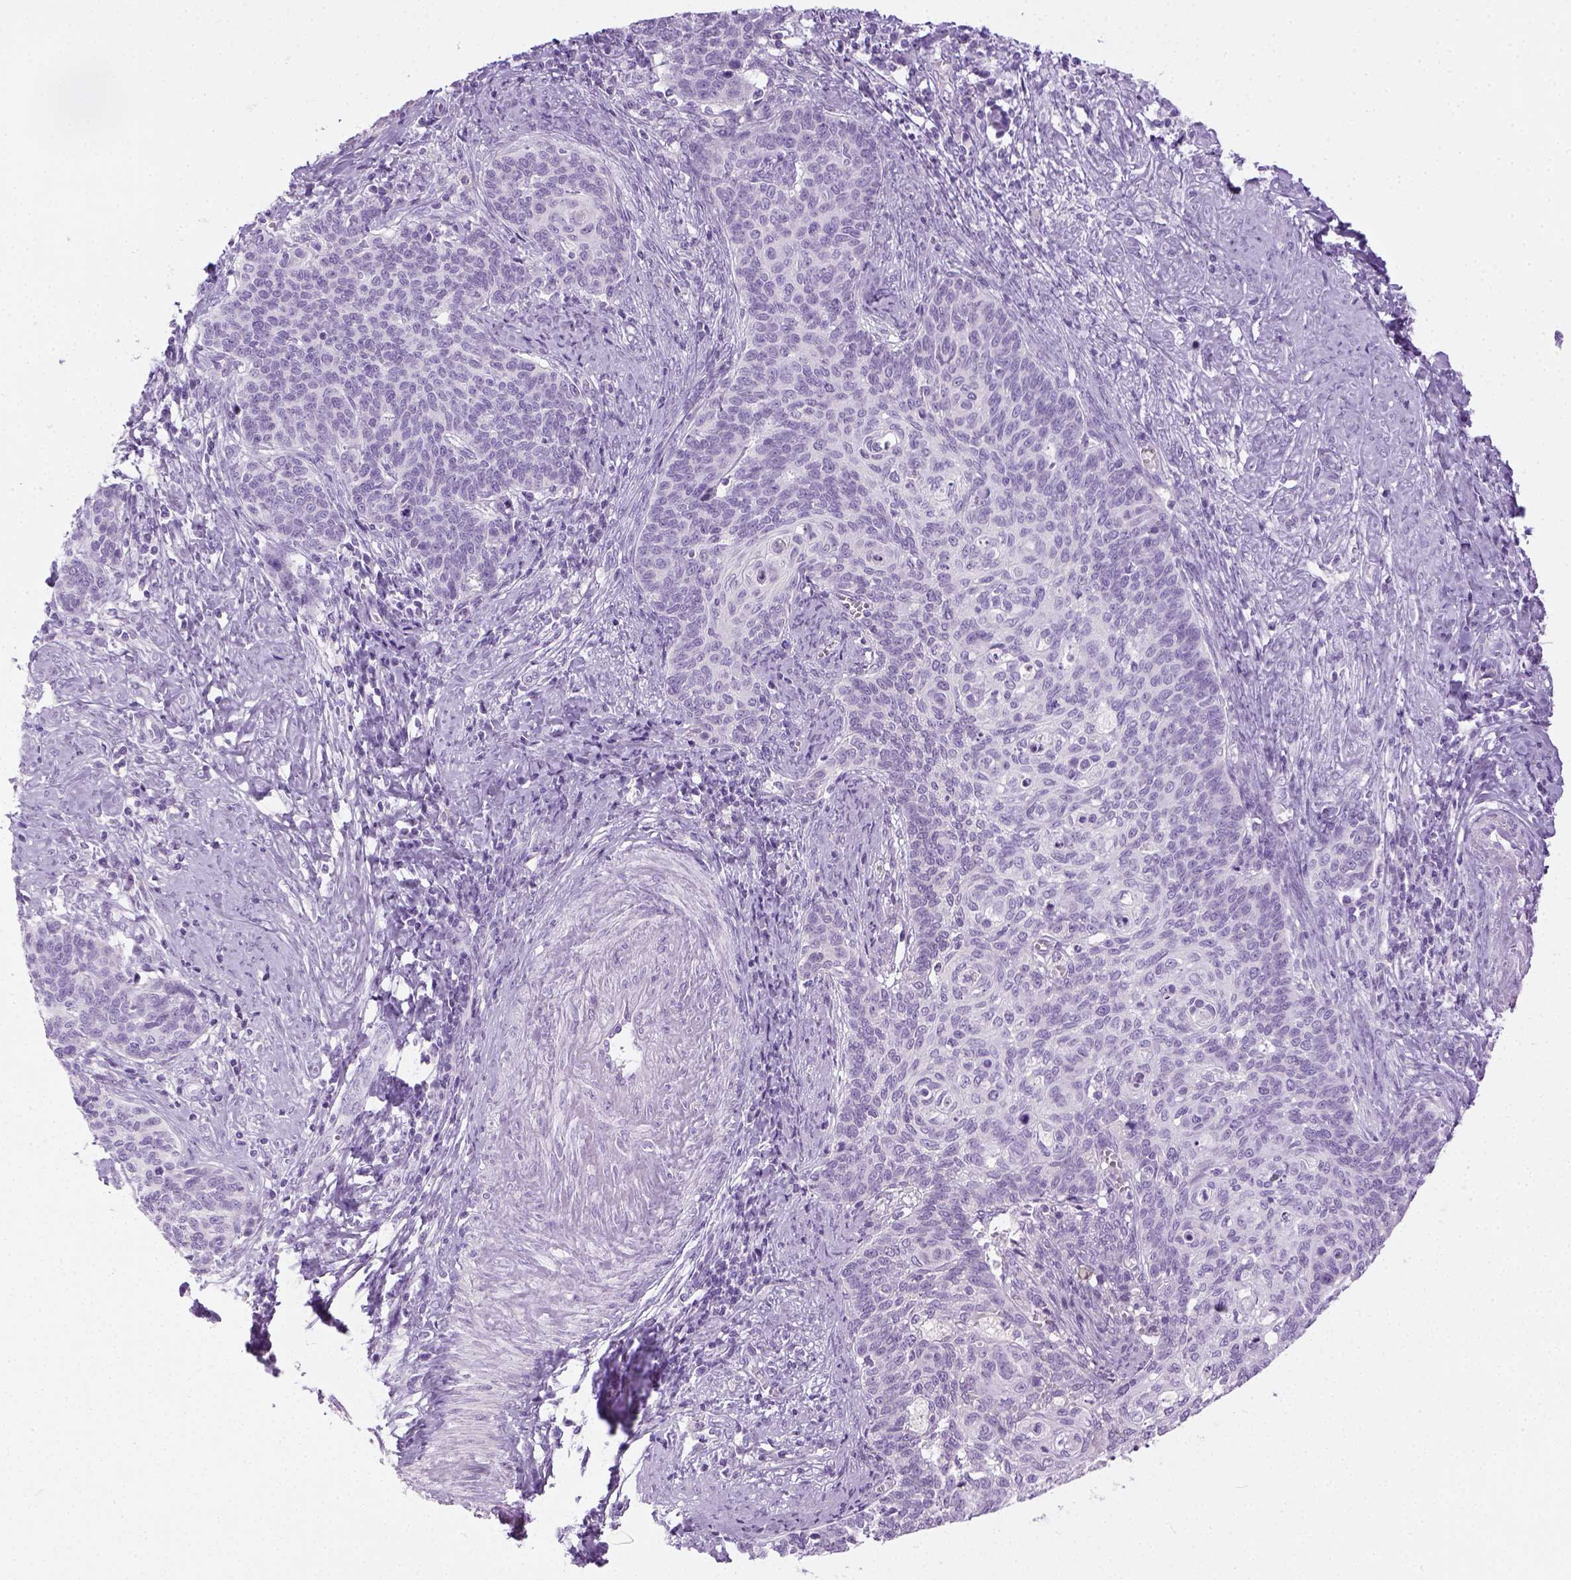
{"staining": {"intensity": "negative", "quantity": "none", "location": "none"}, "tissue": "cervical cancer", "cell_type": "Tumor cells", "image_type": "cancer", "snomed": [{"axis": "morphology", "description": "Normal tissue, NOS"}, {"axis": "morphology", "description": "Squamous cell carcinoma, NOS"}, {"axis": "topography", "description": "Cervix"}], "caption": "An immunohistochemistry (IHC) histopathology image of squamous cell carcinoma (cervical) is shown. There is no staining in tumor cells of squamous cell carcinoma (cervical).", "gene": "LGSN", "patient": {"sex": "female", "age": 39}}